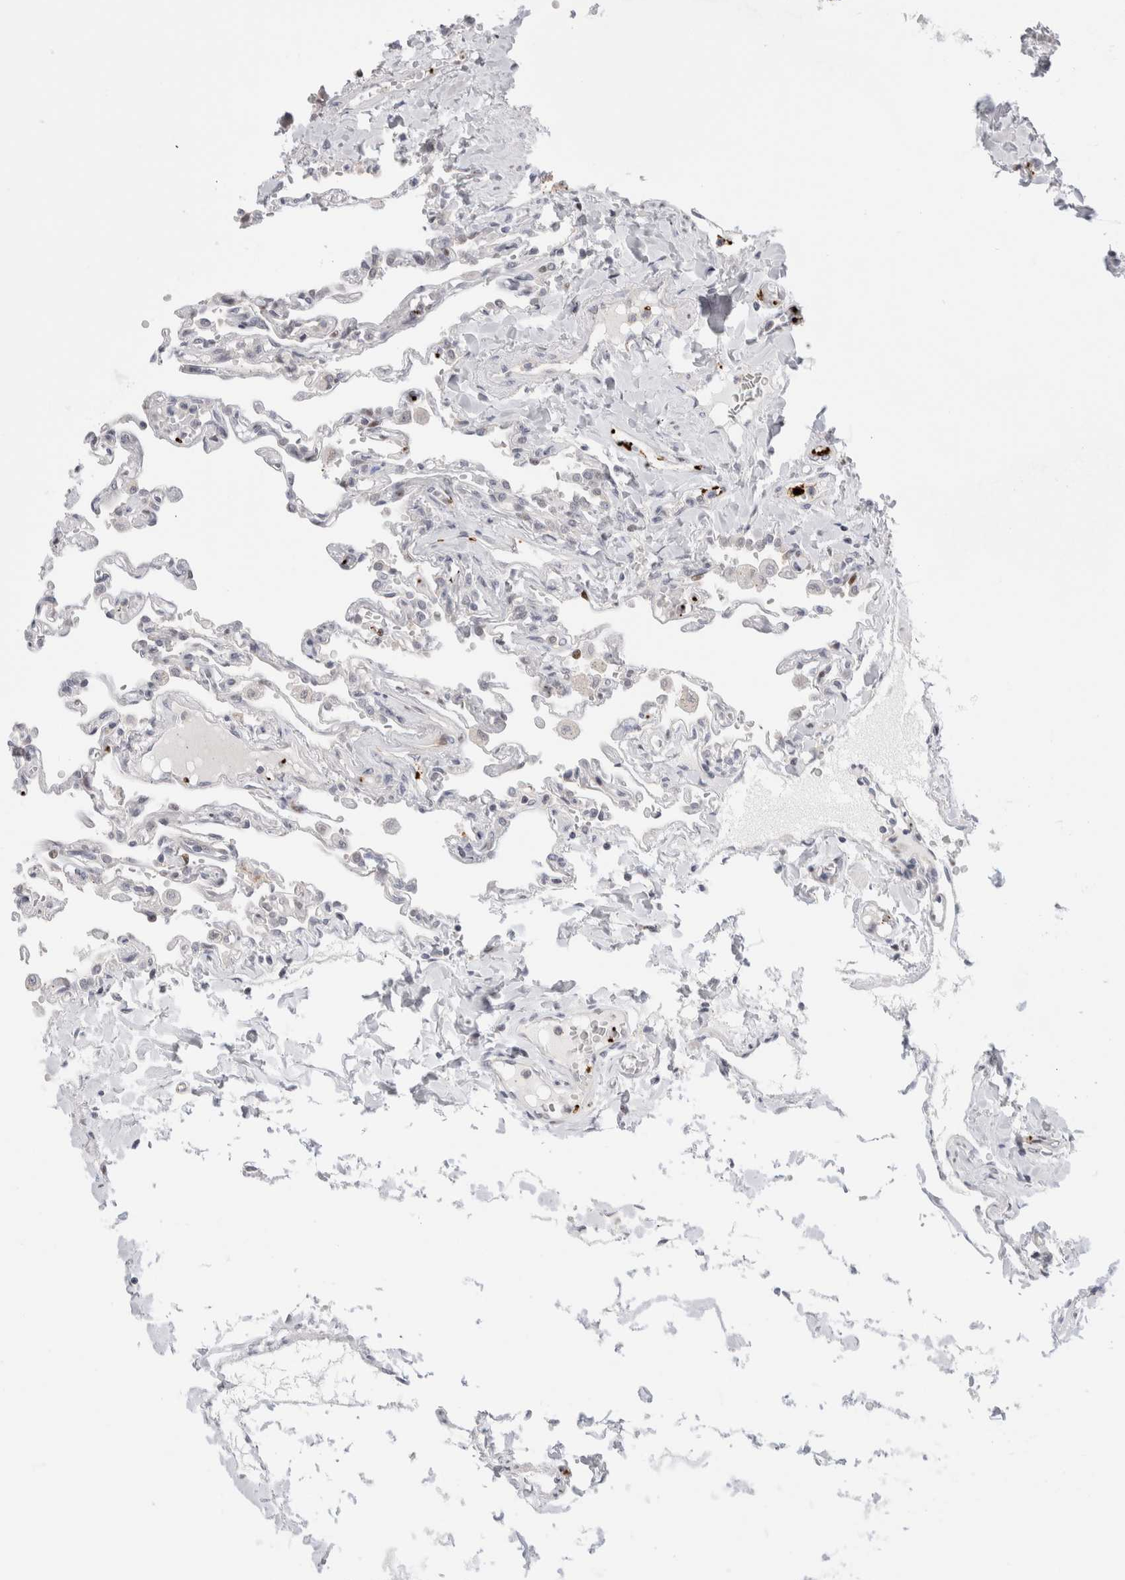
{"staining": {"intensity": "negative", "quantity": "none", "location": "none"}, "tissue": "lung", "cell_type": "Alveolar cells", "image_type": "normal", "snomed": [{"axis": "morphology", "description": "Normal tissue, NOS"}, {"axis": "topography", "description": "Lung"}], "caption": "An immunohistochemistry micrograph of benign lung is shown. There is no staining in alveolar cells of lung. The staining is performed using DAB brown chromogen with nuclei counter-stained in using hematoxylin.", "gene": "VPS28", "patient": {"sex": "male", "age": 21}}